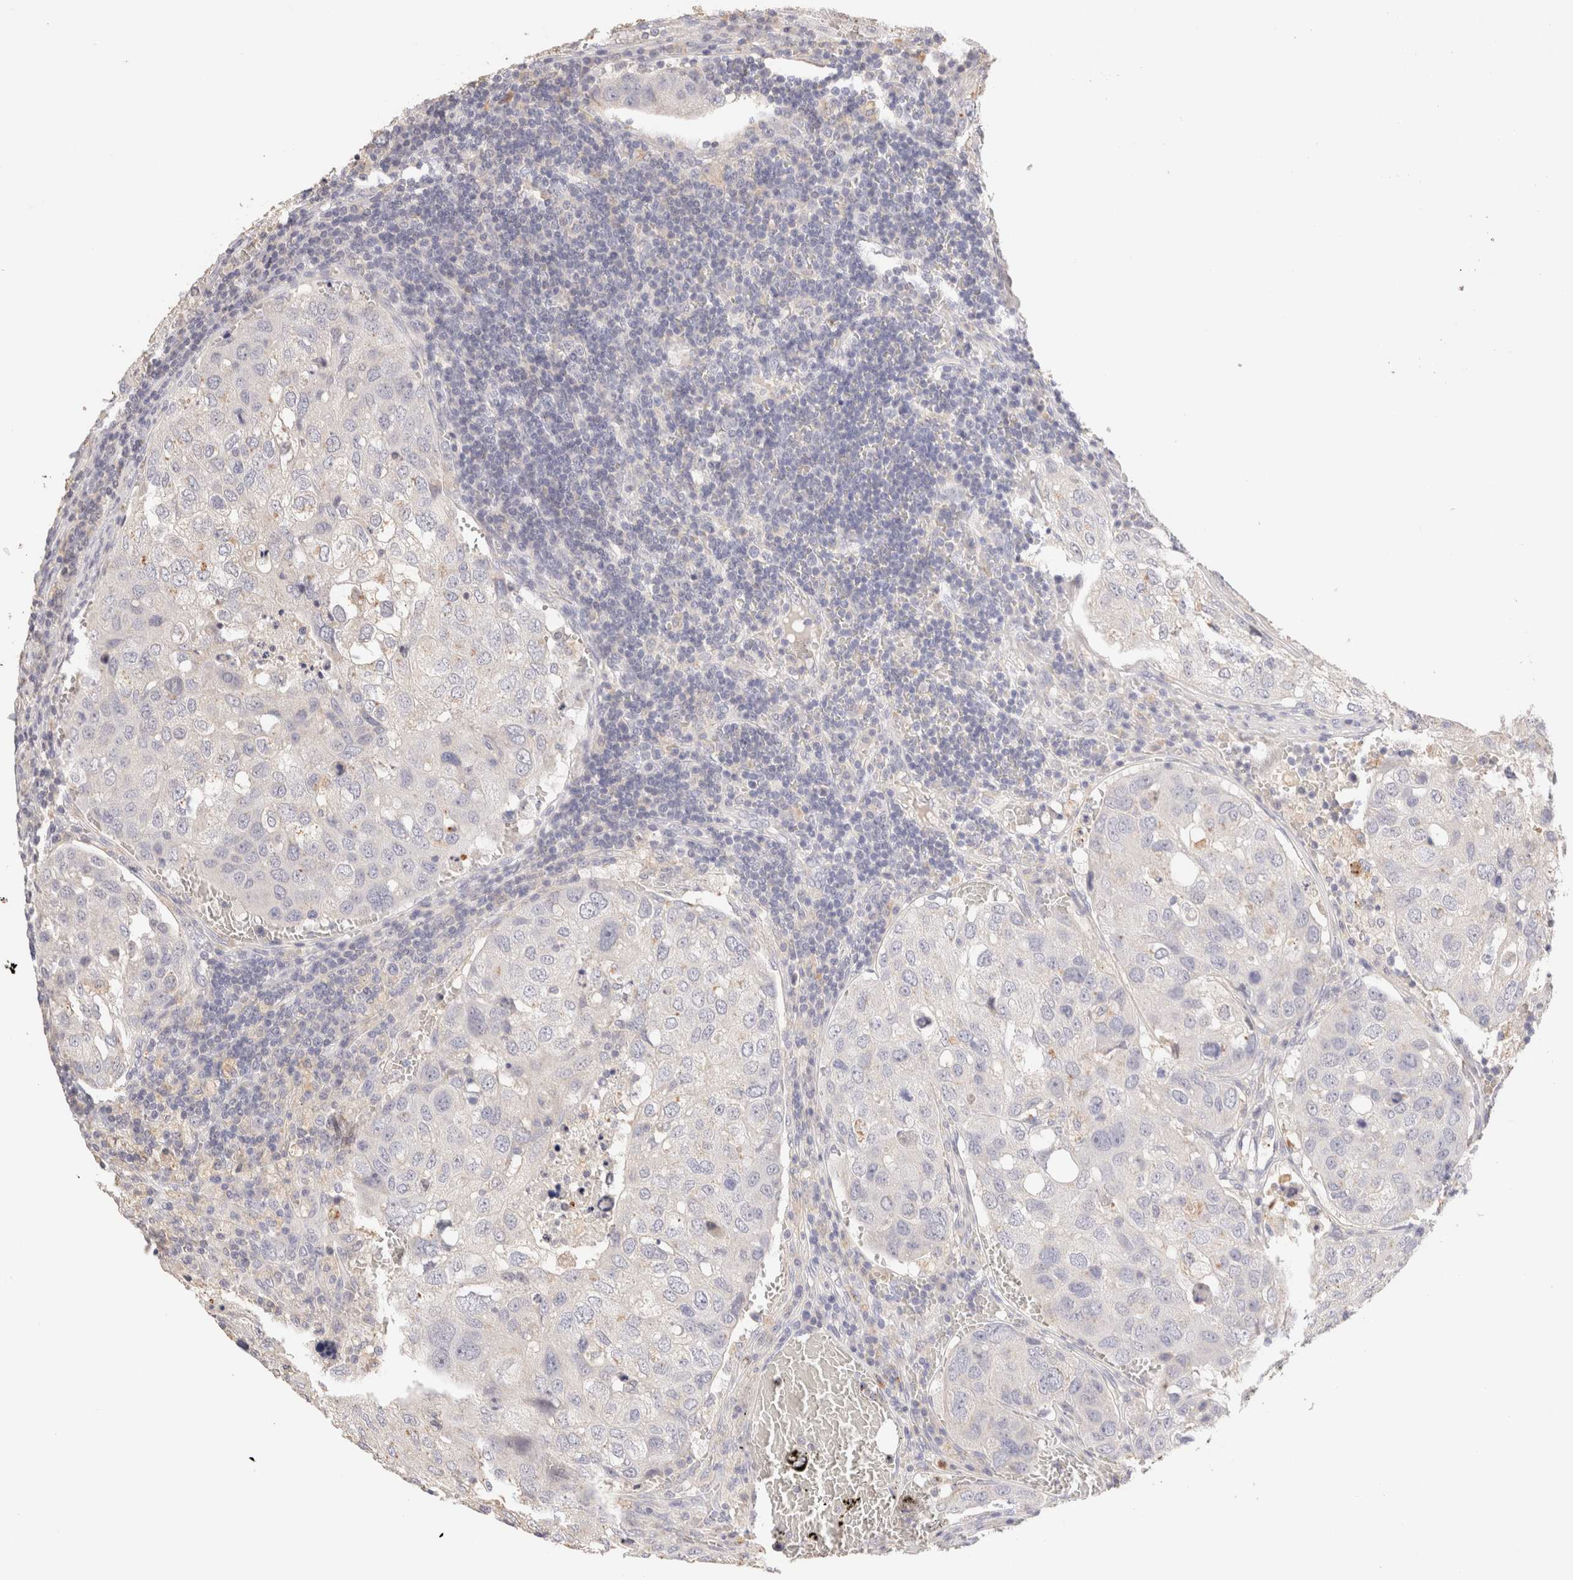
{"staining": {"intensity": "negative", "quantity": "none", "location": "none"}, "tissue": "urothelial cancer", "cell_type": "Tumor cells", "image_type": "cancer", "snomed": [{"axis": "morphology", "description": "Urothelial carcinoma, High grade"}, {"axis": "topography", "description": "Lymph node"}, {"axis": "topography", "description": "Urinary bladder"}], "caption": "This is an IHC photomicrograph of human high-grade urothelial carcinoma. There is no positivity in tumor cells.", "gene": "SCGB2A2", "patient": {"sex": "male", "age": 51}}